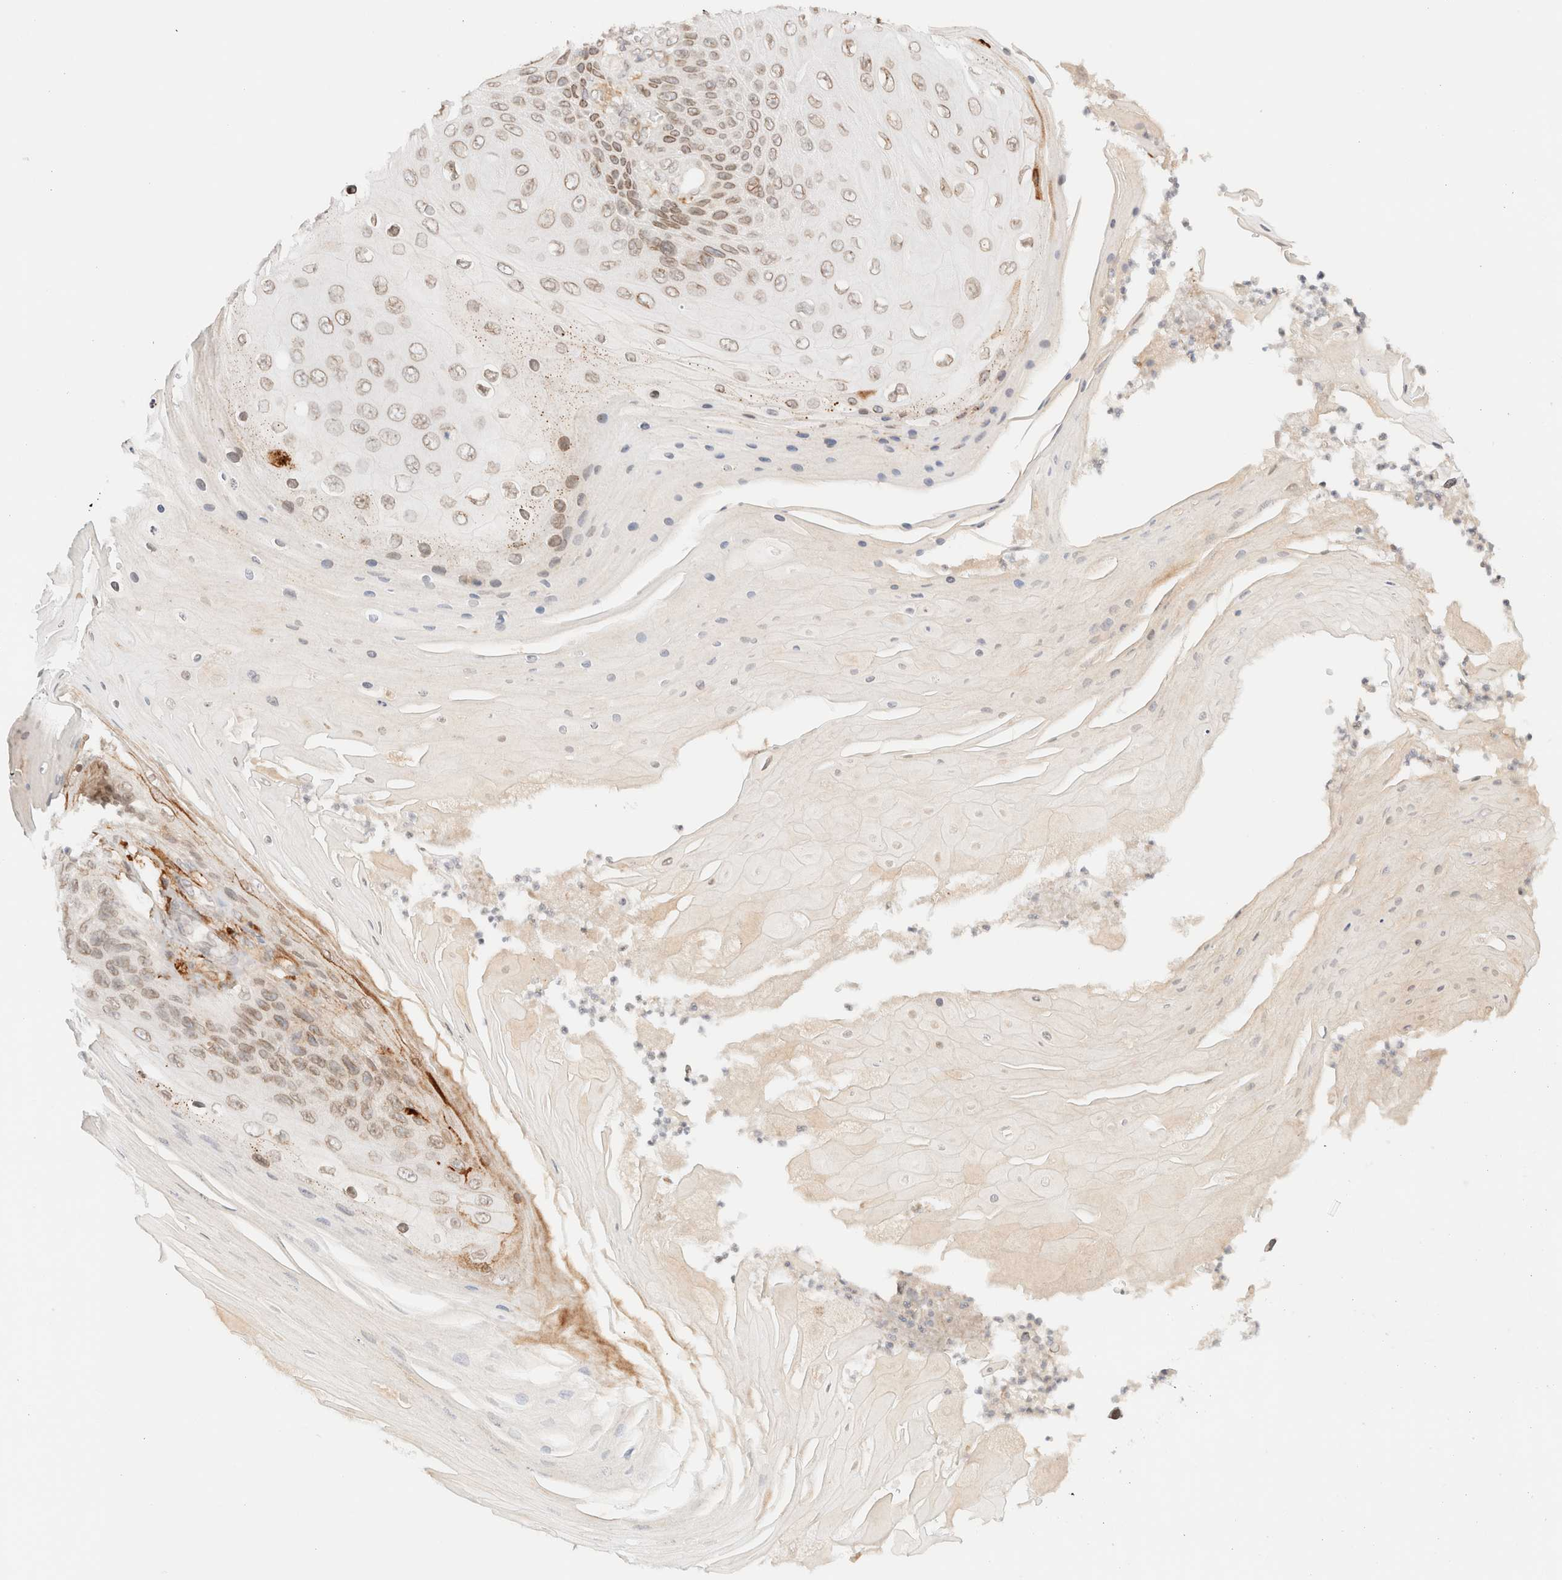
{"staining": {"intensity": "weak", "quantity": ">75%", "location": "cytoplasmic/membranous,nuclear"}, "tissue": "skin cancer", "cell_type": "Tumor cells", "image_type": "cancer", "snomed": [{"axis": "morphology", "description": "Squamous cell carcinoma, NOS"}, {"axis": "topography", "description": "Skin"}], "caption": "DAB immunohistochemical staining of human skin cancer (squamous cell carcinoma) shows weak cytoplasmic/membranous and nuclear protein expression in about >75% of tumor cells.", "gene": "ZNF770", "patient": {"sex": "female", "age": 88}}